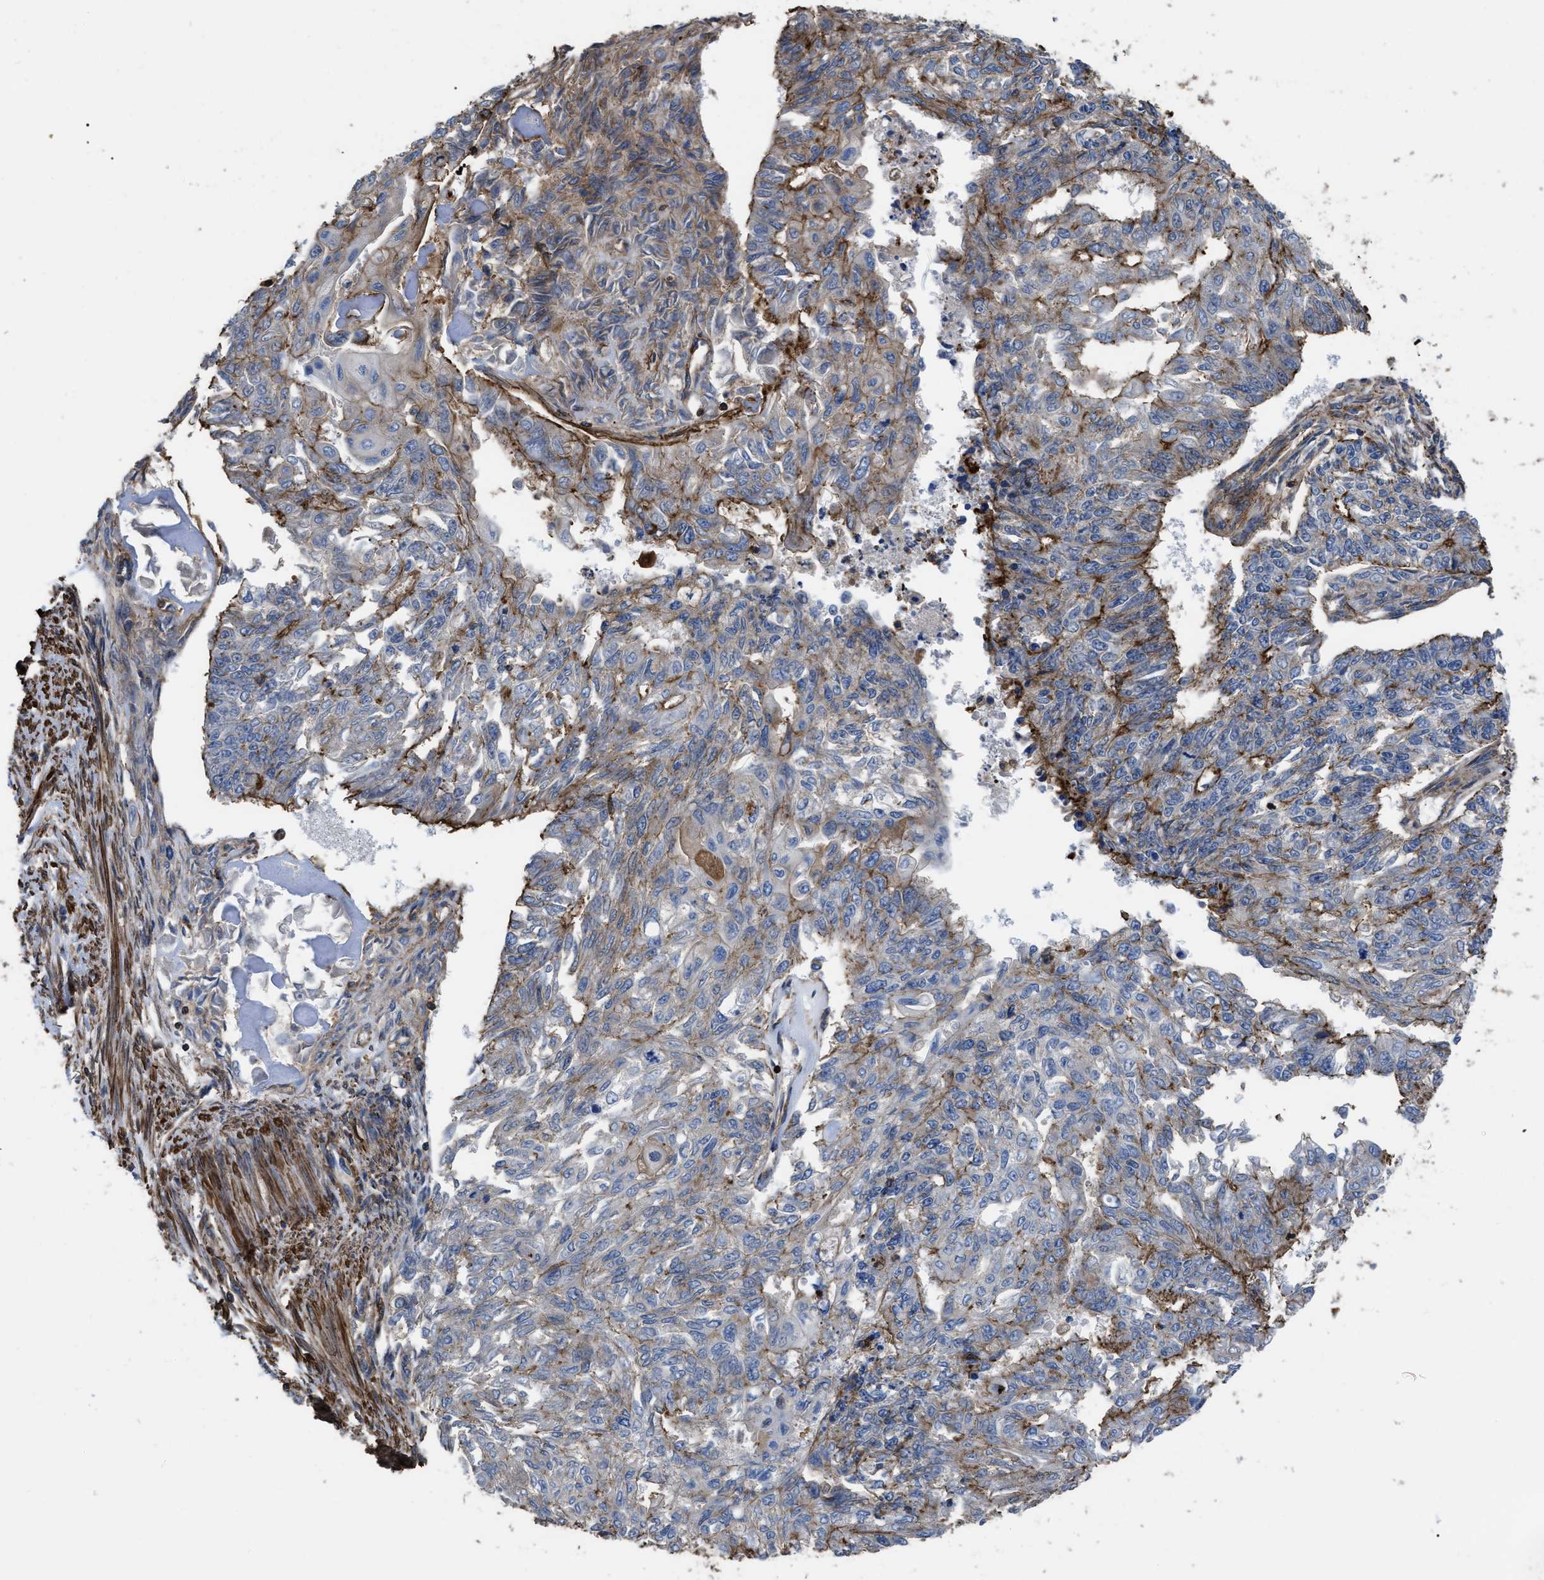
{"staining": {"intensity": "moderate", "quantity": ">75%", "location": "cytoplasmic/membranous"}, "tissue": "endometrial cancer", "cell_type": "Tumor cells", "image_type": "cancer", "snomed": [{"axis": "morphology", "description": "Adenocarcinoma, NOS"}, {"axis": "topography", "description": "Endometrium"}], "caption": "Protein expression analysis of human endometrial cancer (adenocarcinoma) reveals moderate cytoplasmic/membranous staining in approximately >75% of tumor cells.", "gene": "SCUBE2", "patient": {"sex": "female", "age": 32}}